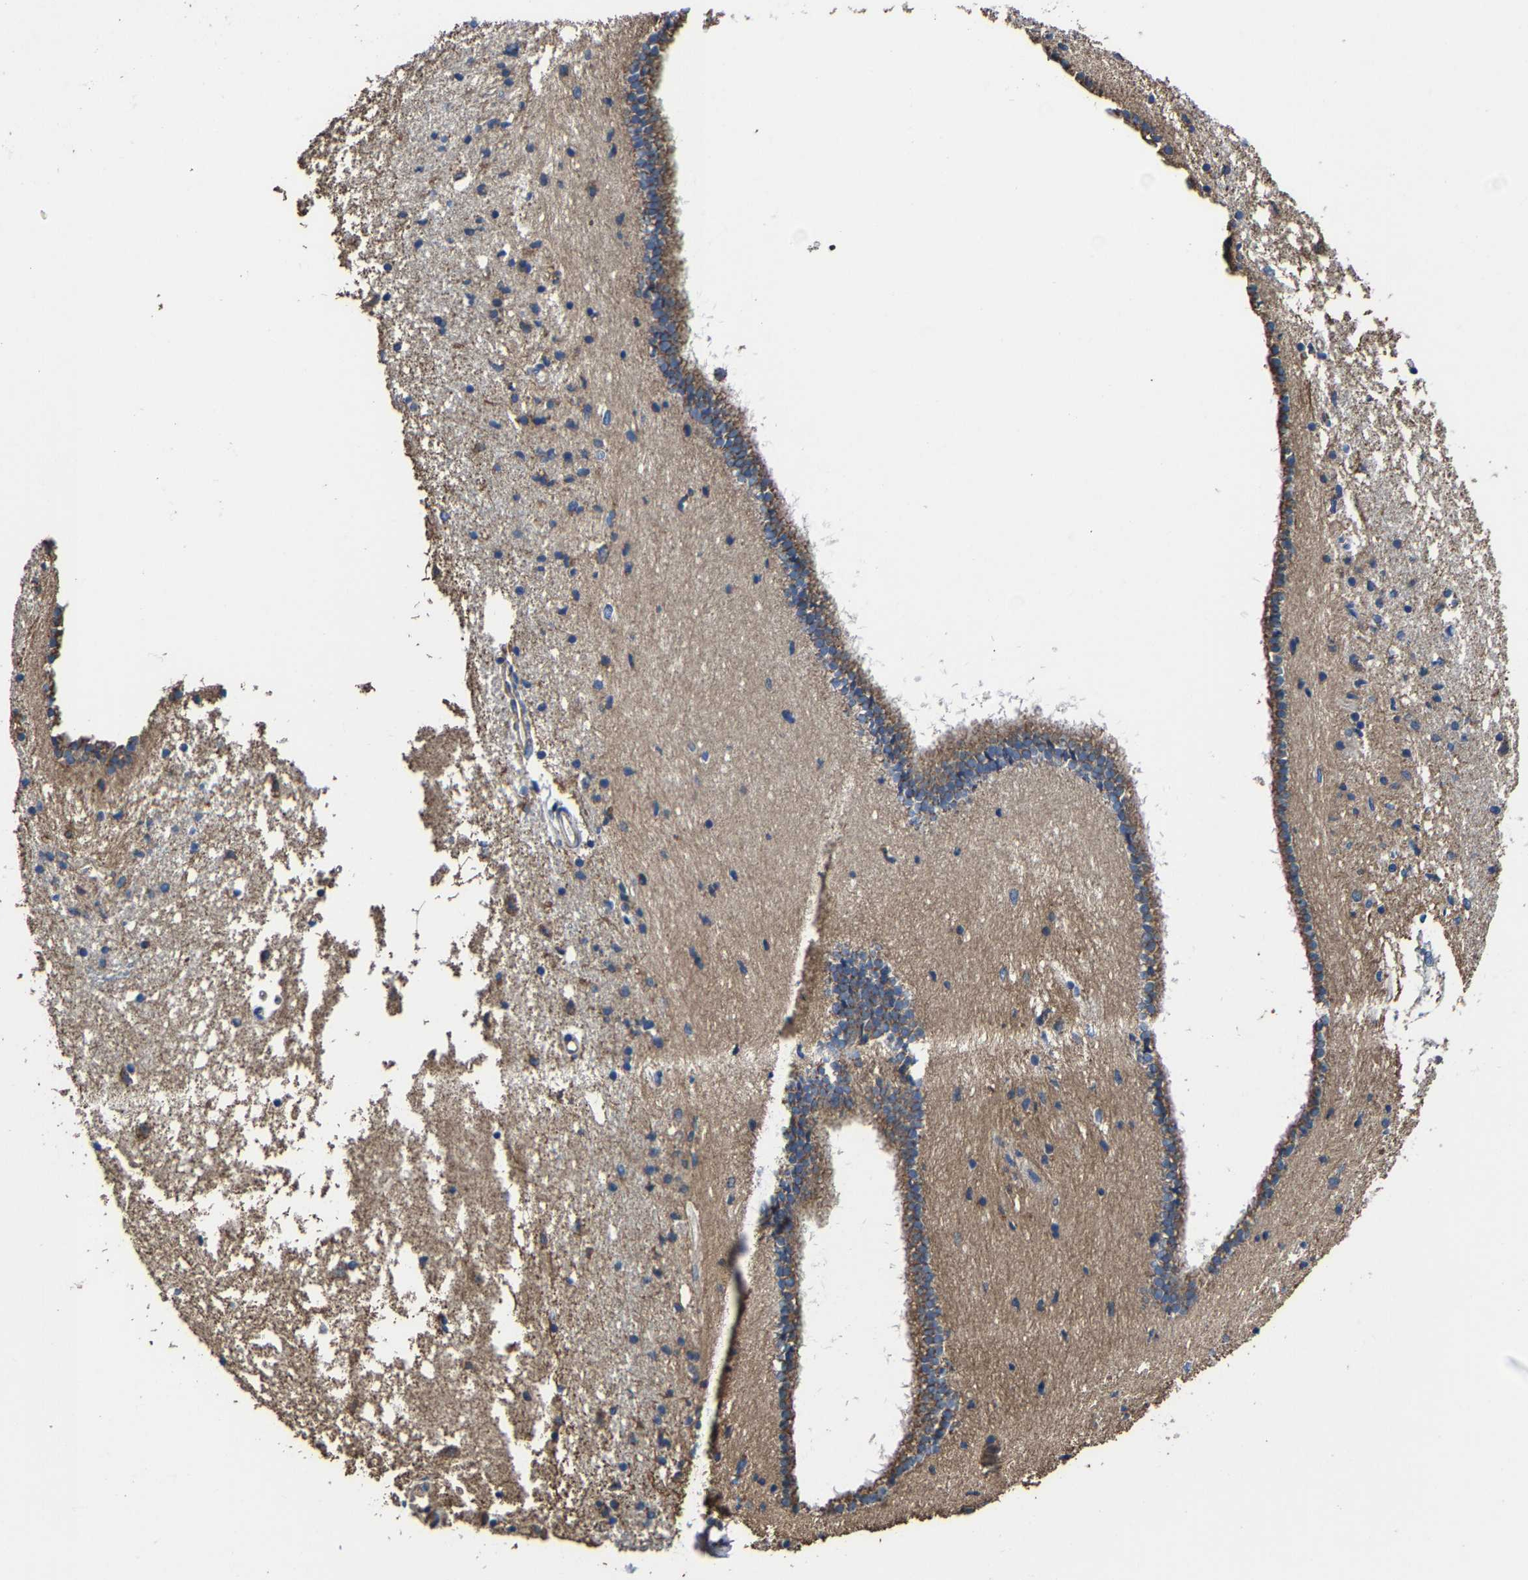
{"staining": {"intensity": "weak", "quantity": "<25%", "location": "cytoplasmic/membranous"}, "tissue": "caudate", "cell_type": "Glial cells", "image_type": "normal", "snomed": [{"axis": "morphology", "description": "Normal tissue, NOS"}, {"axis": "topography", "description": "Lateral ventricle wall"}], "caption": "DAB immunohistochemical staining of unremarkable human caudate displays no significant positivity in glial cells.", "gene": "ZCCHC7", "patient": {"sex": "male", "age": 45}}